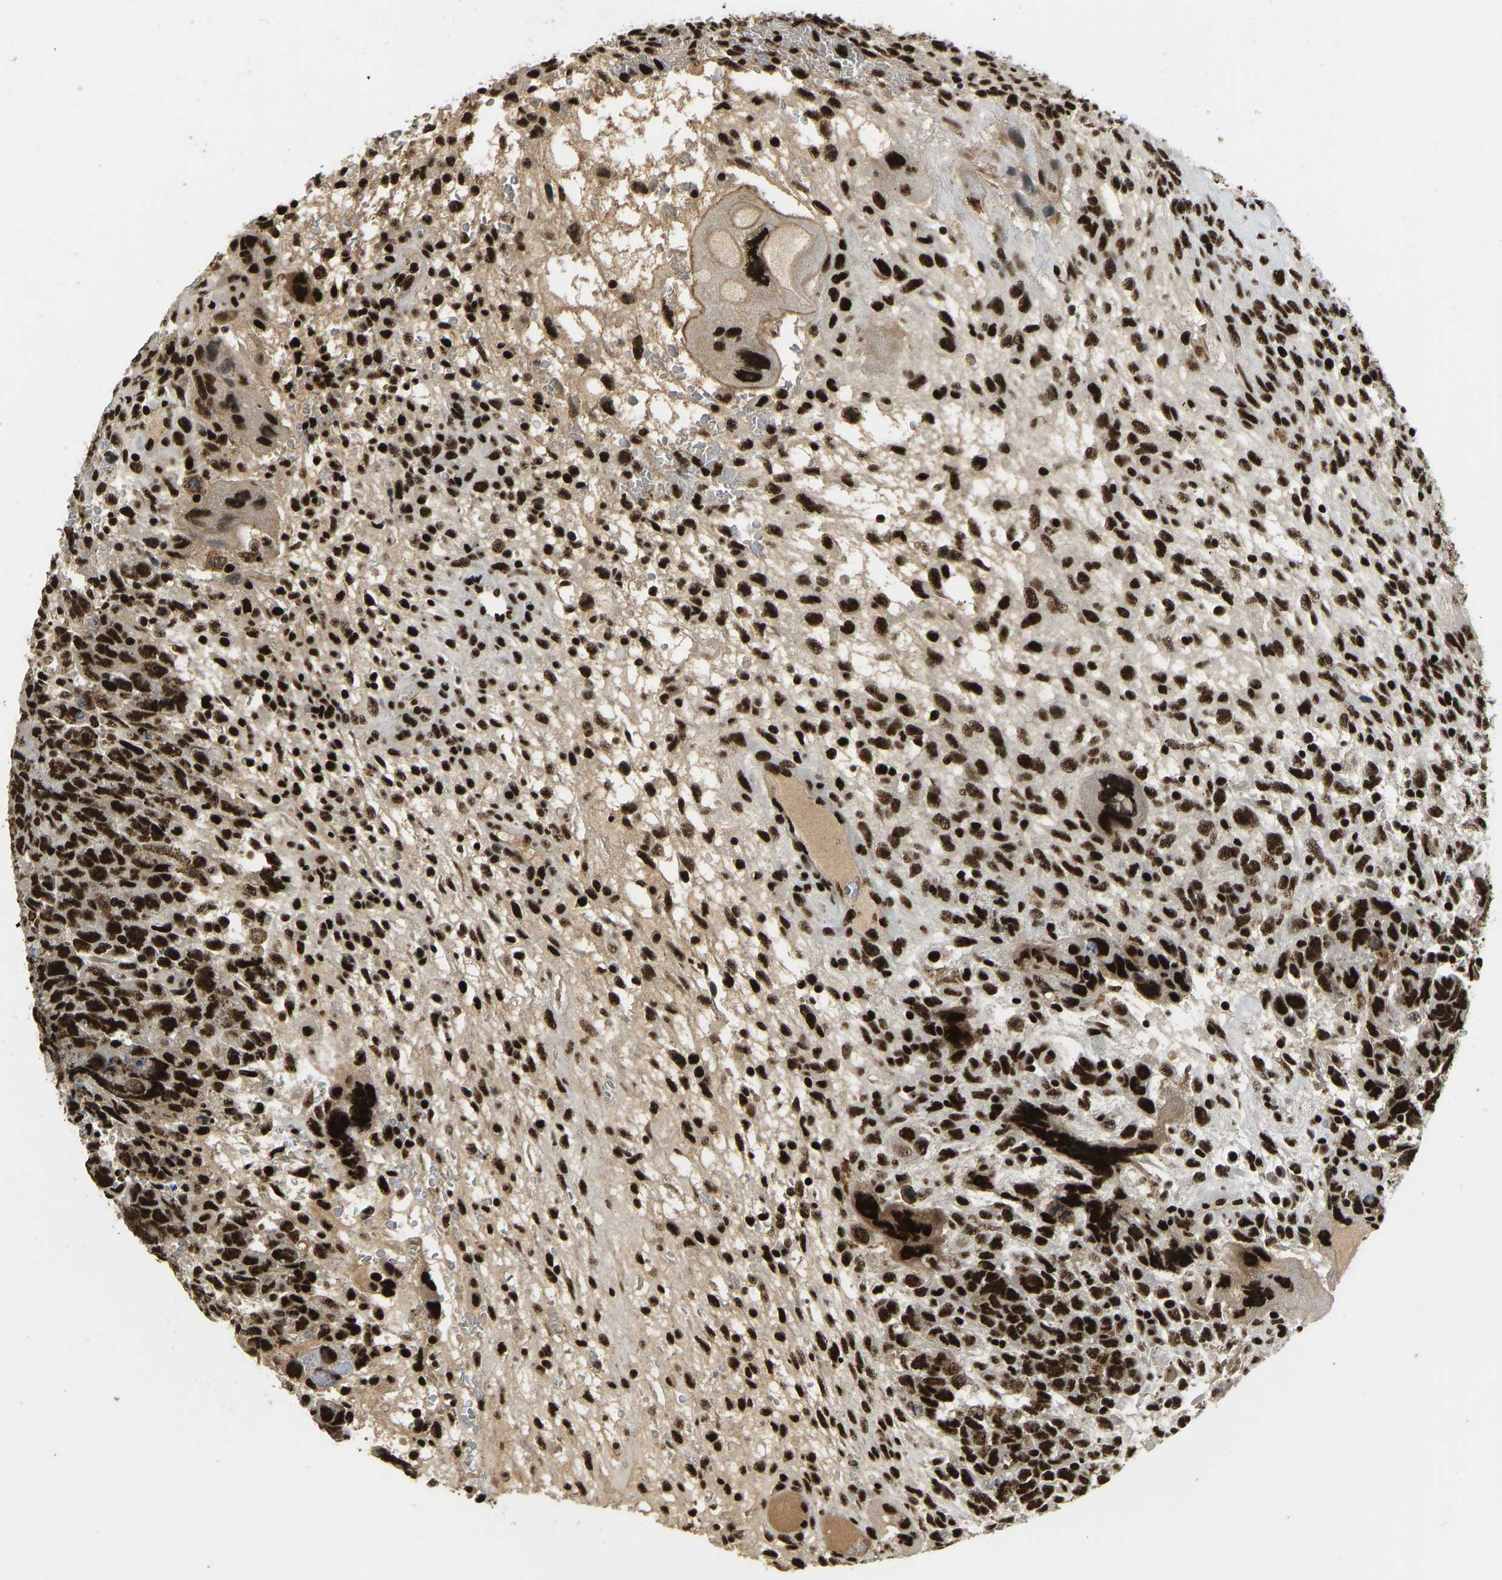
{"staining": {"intensity": "strong", "quantity": ">75%", "location": "nuclear"}, "tissue": "testis cancer", "cell_type": "Tumor cells", "image_type": "cancer", "snomed": [{"axis": "morphology", "description": "Carcinoma, Embryonal, NOS"}, {"axis": "topography", "description": "Testis"}], "caption": "Brown immunohistochemical staining in human embryonal carcinoma (testis) shows strong nuclear expression in about >75% of tumor cells. The staining is performed using DAB brown chromogen to label protein expression. The nuclei are counter-stained blue using hematoxylin.", "gene": "FOXK1", "patient": {"sex": "male", "age": 28}}